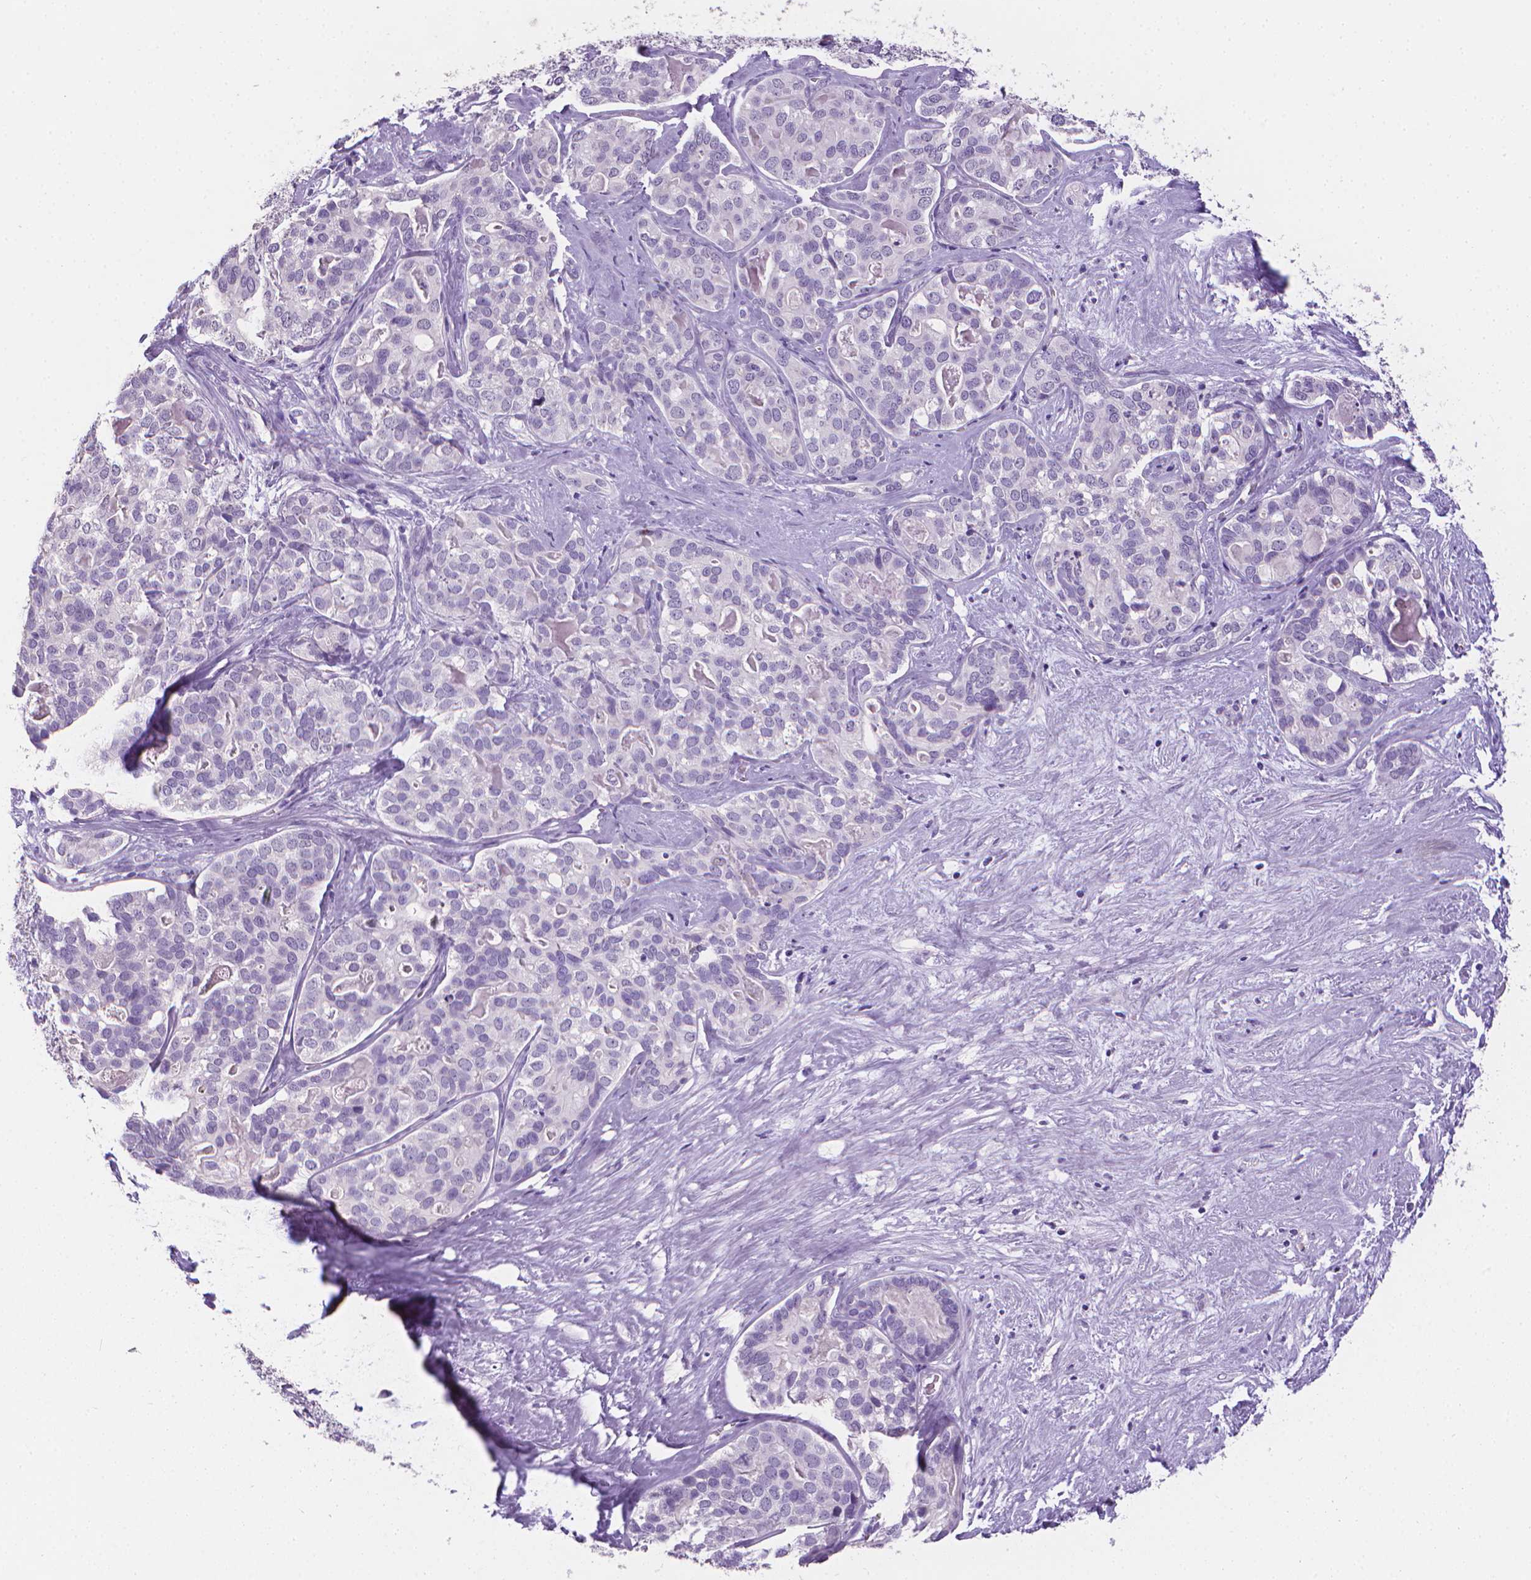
{"staining": {"intensity": "negative", "quantity": "none", "location": "none"}, "tissue": "liver cancer", "cell_type": "Tumor cells", "image_type": "cancer", "snomed": [{"axis": "morphology", "description": "Cholangiocarcinoma"}, {"axis": "topography", "description": "Liver"}], "caption": "Immunohistochemistry image of human liver cancer (cholangiocarcinoma) stained for a protein (brown), which shows no expression in tumor cells.", "gene": "XPNPEP2", "patient": {"sex": "male", "age": 56}}